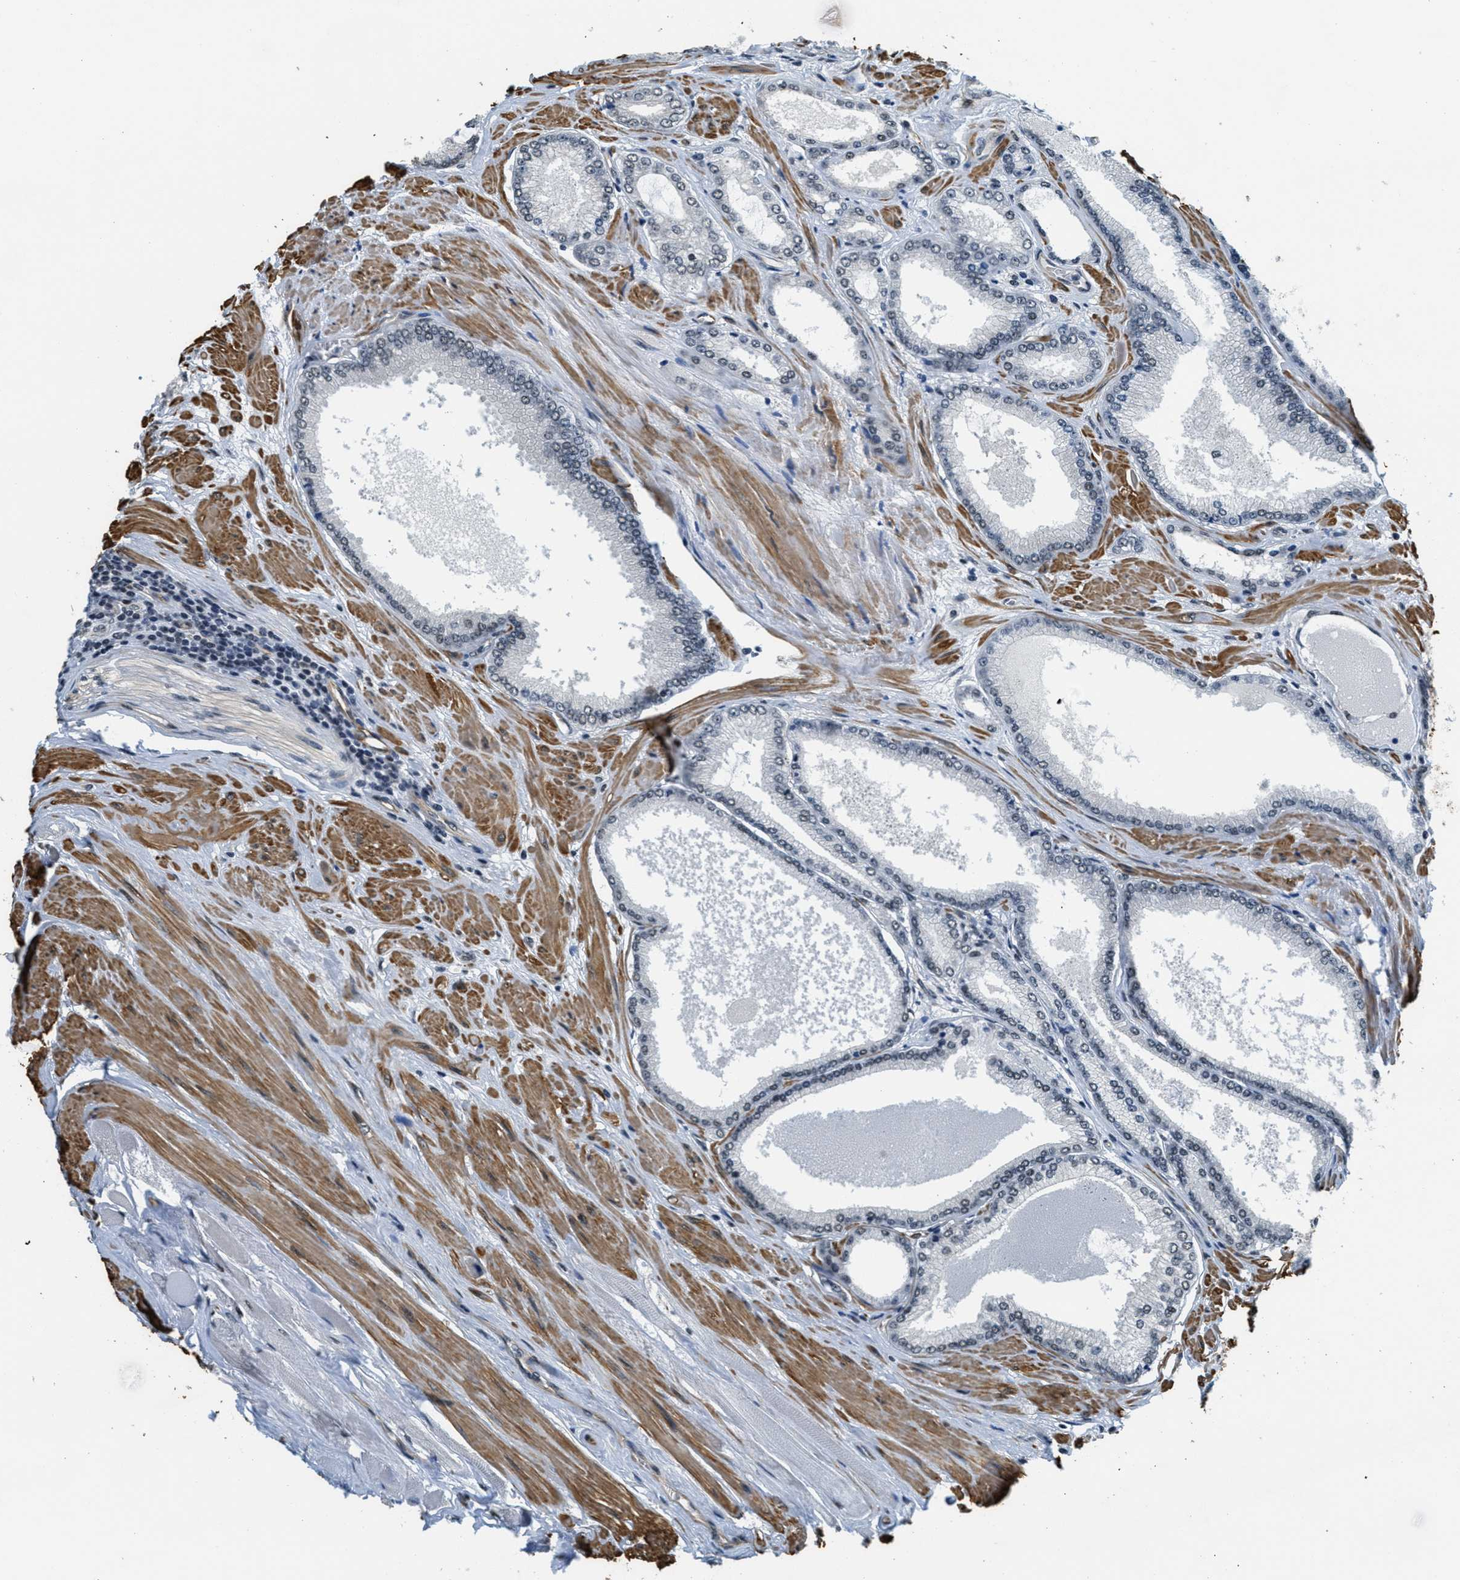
{"staining": {"intensity": "negative", "quantity": "none", "location": "none"}, "tissue": "prostate cancer", "cell_type": "Tumor cells", "image_type": "cancer", "snomed": [{"axis": "morphology", "description": "Adenocarcinoma, High grade"}, {"axis": "topography", "description": "Prostate"}], "caption": "Histopathology image shows no protein expression in tumor cells of prostate cancer tissue.", "gene": "CFAP36", "patient": {"sex": "male", "age": 61}}